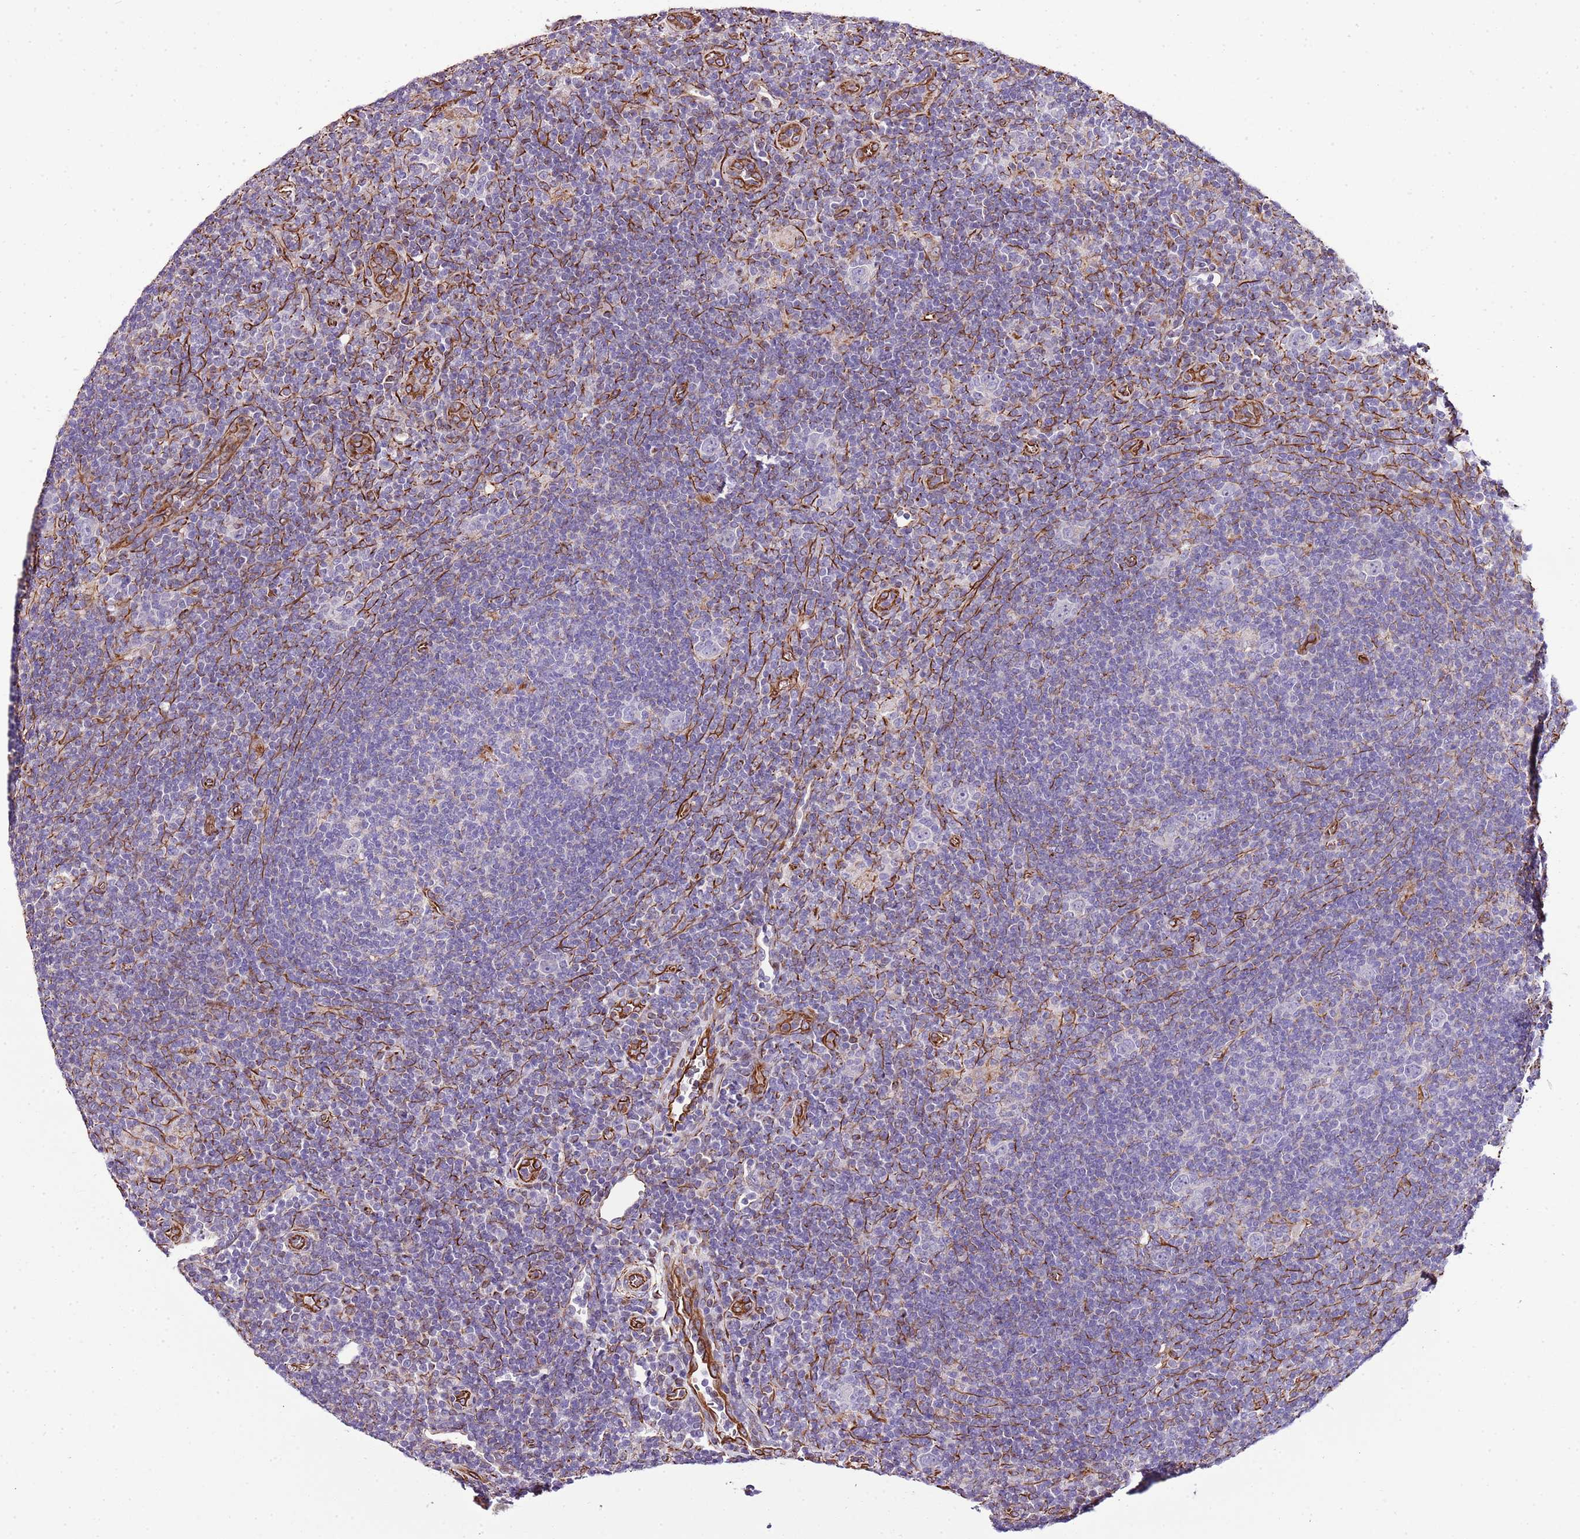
{"staining": {"intensity": "negative", "quantity": "none", "location": "none"}, "tissue": "lymphoma", "cell_type": "Tumor cells", "image_type": "cancer", "snomed": [{"axis": "morphology", "description": "Hodgkin's disease, NOS"}, {"axis": "topography", "description": "Lymph node"}], "caption": "The IHC image has no significant expression in tumor cells of lymphoma tissue. The staining was performed using DAB to visualize the protein expression in brown, while the nuclei were stained in blue with hematoxylin (Magnification: 20x).", "gene": "ZNF786", "patient": {"sex": "female", "age": 57}}